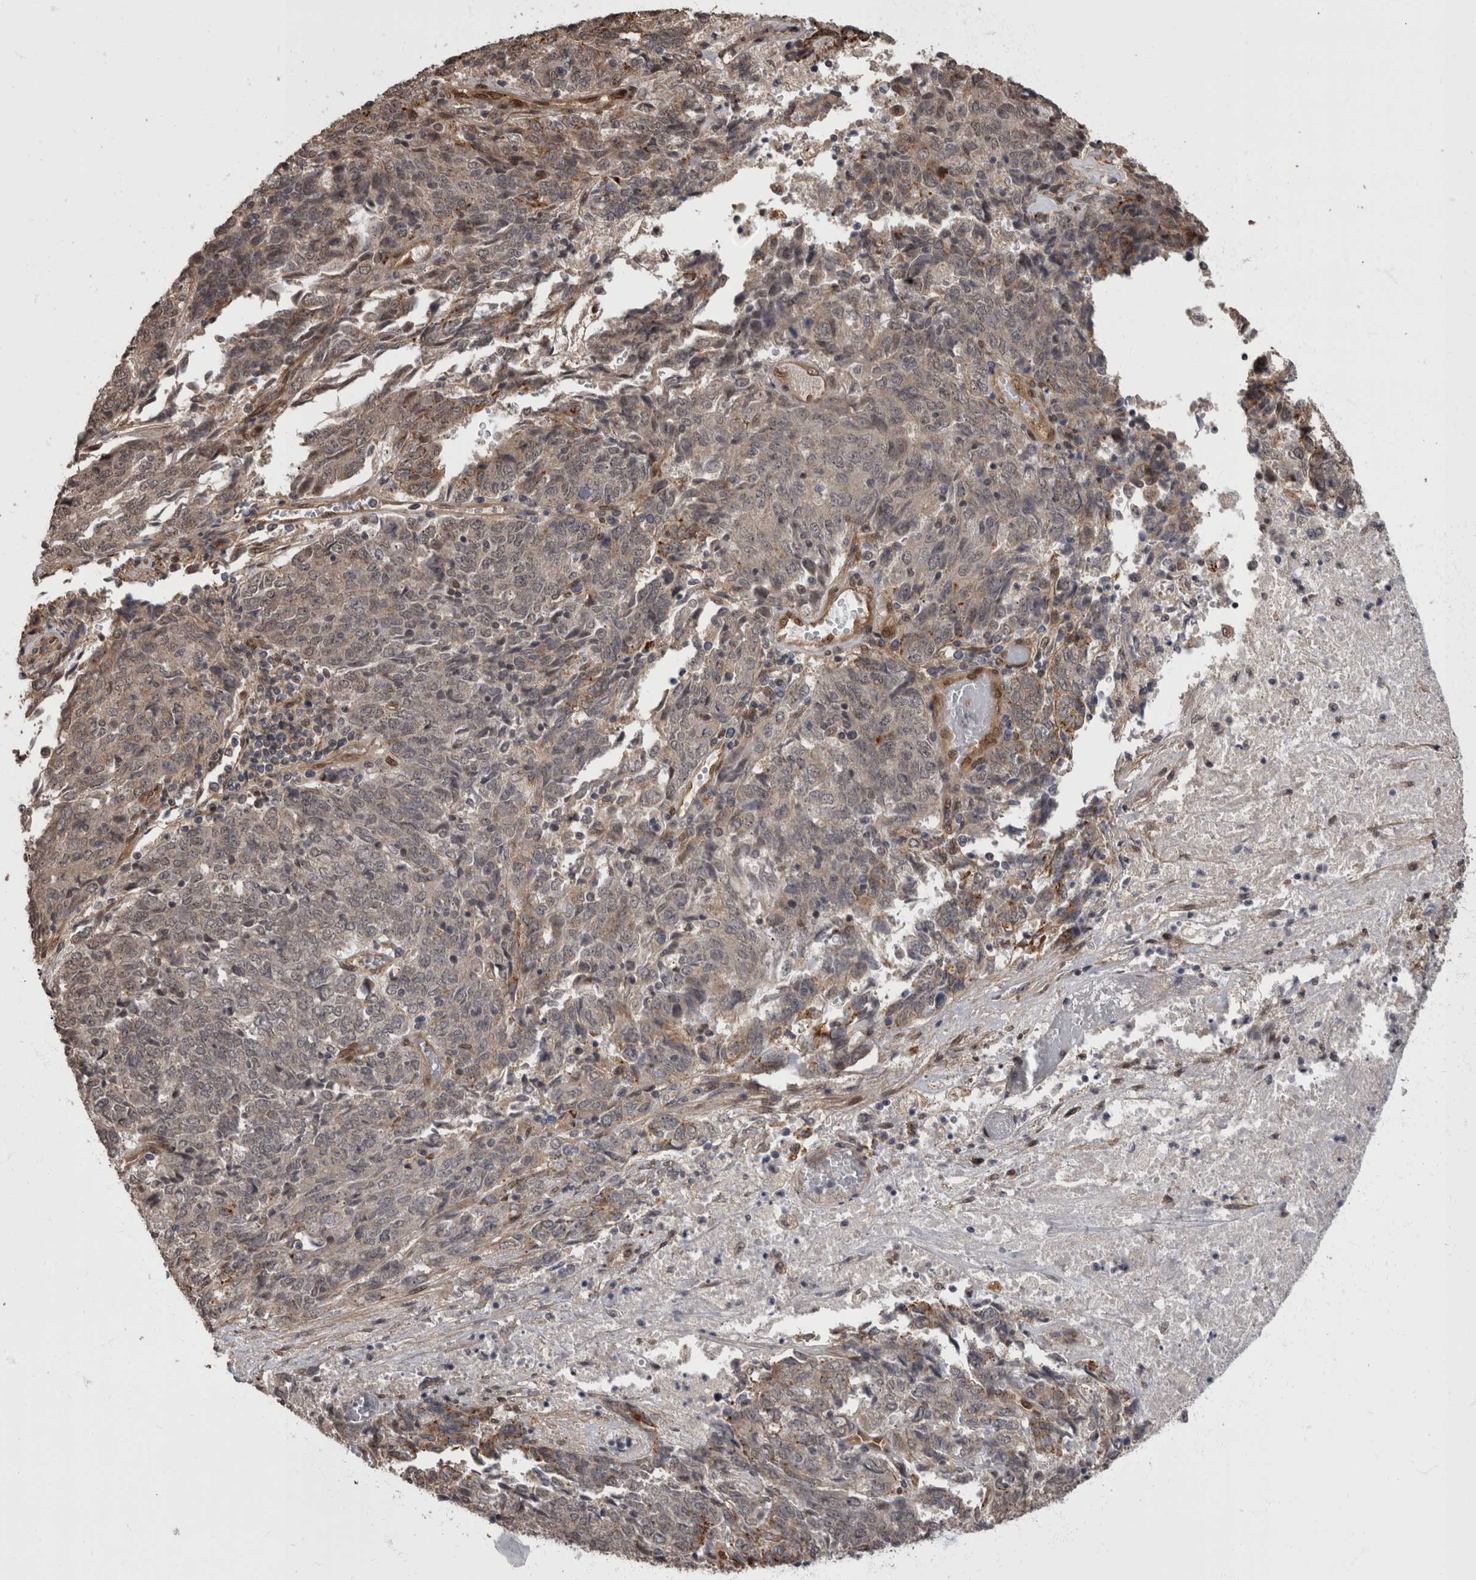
{"staining": {"intensity": "negative", "quantity": "none", "location": "none"}, "tissue": "endometrial cancer", "cell_type": "Tumor cells", "image_type": "cancer", "snomed": [{"axis": "morphology", "description": "Adenocarcinoma, NOS"}, {"axis": "topography", "description": "Endometrium"}], "caption": "Human endometrial cancer stained for a protein using IHC reveals no staining in tumor cells.", "gene": "AKT3", "patient": {"sex": "female", "age": 80}}